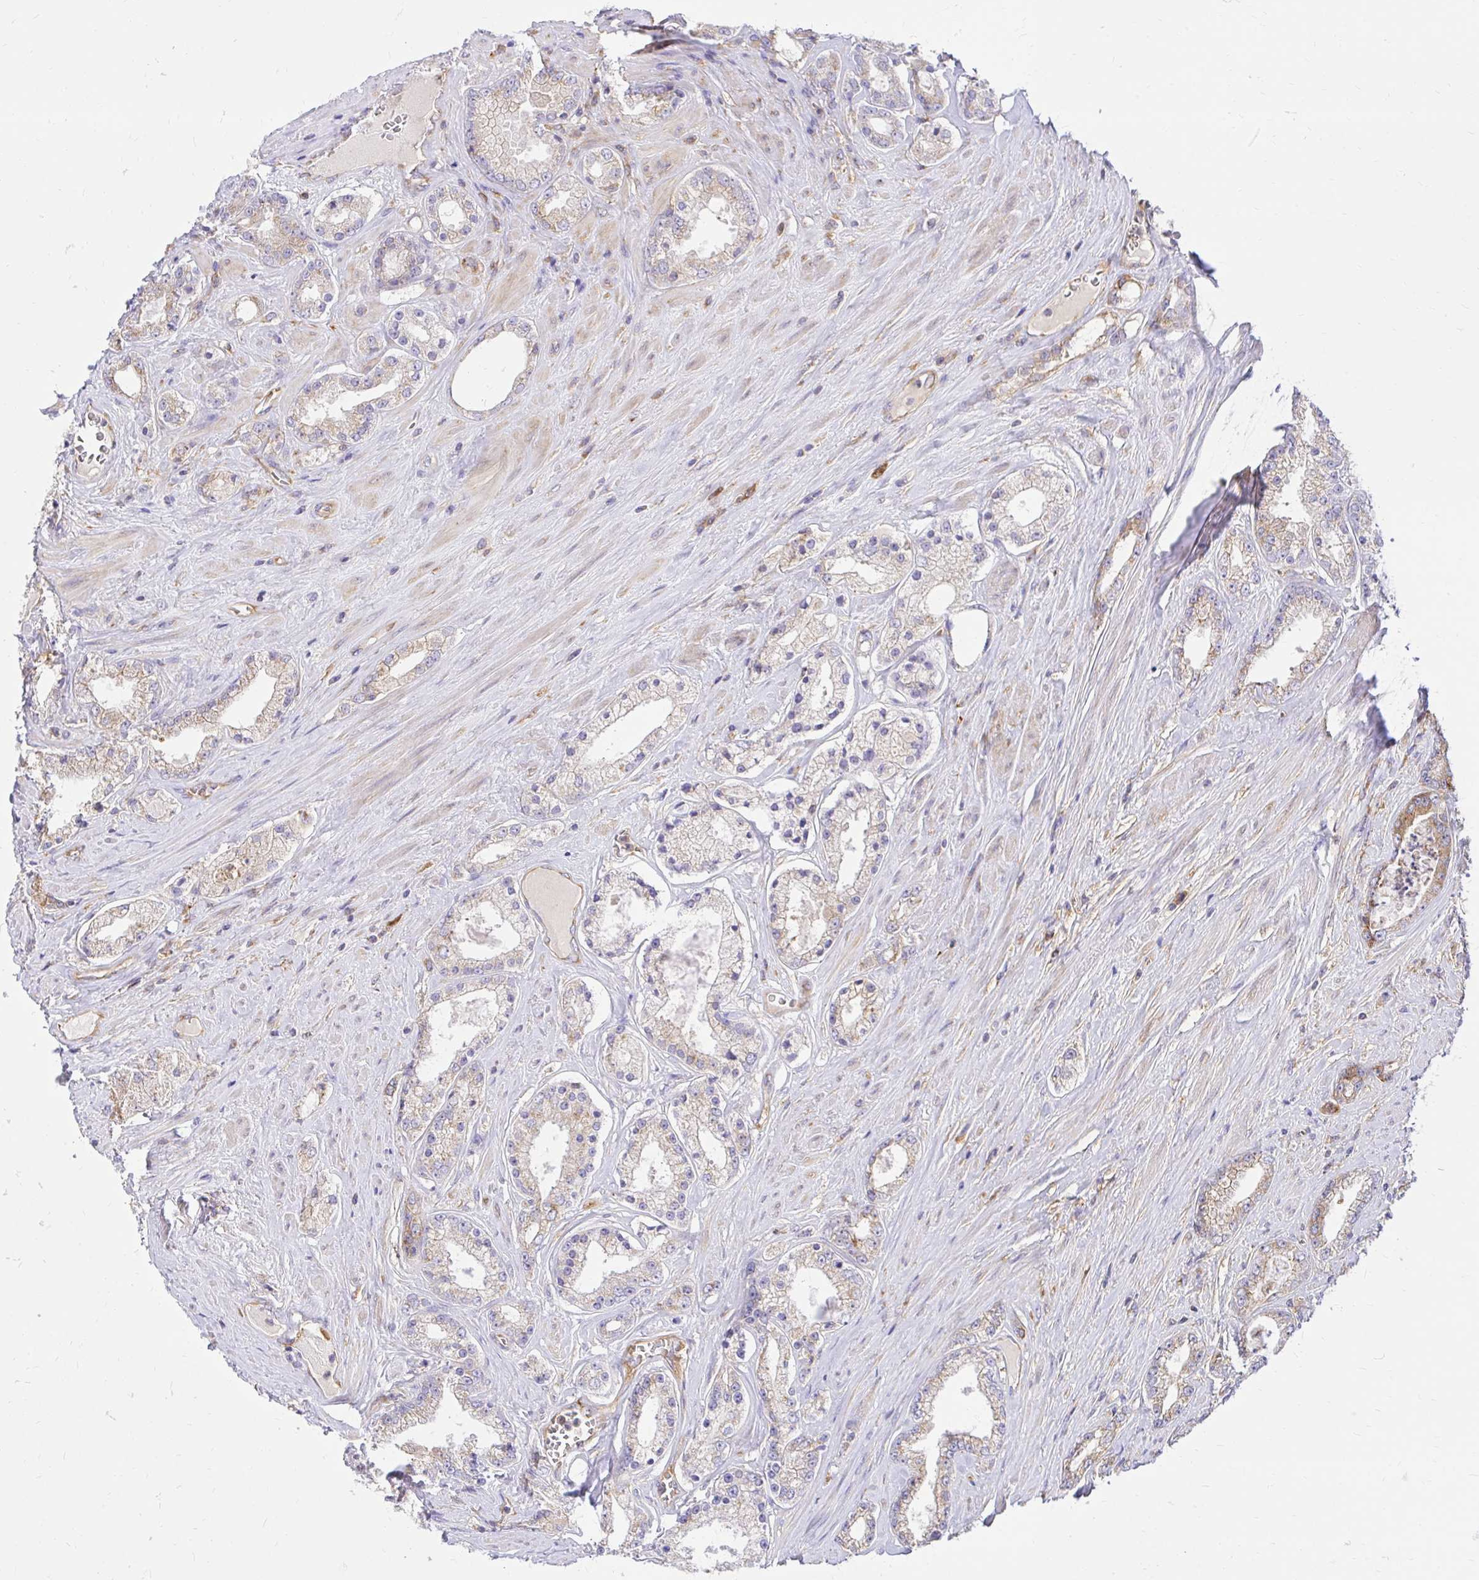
{"staining": {"intensity": "weak", "quantity": "<25%", "location": "cytoplasmic/membranous"}, "tissue": "prostate cancer", "cell_type": "Tumor cells", "image_type": "cancer", "snomed": [{"axis": "morphology", "description": "Adenocarcinoma, High grade"}, {"axis": "topography", "description": "Prostate"}], "caption": "High power microscopy histopathology image of an immunohistochemistry (IHC) micrograph of high-grade adenocarcinoma (prostate), revealing no significant expression in tumor cells.", "gene": "ABCB10", "patient": {"sex": "male", "age": 66}}